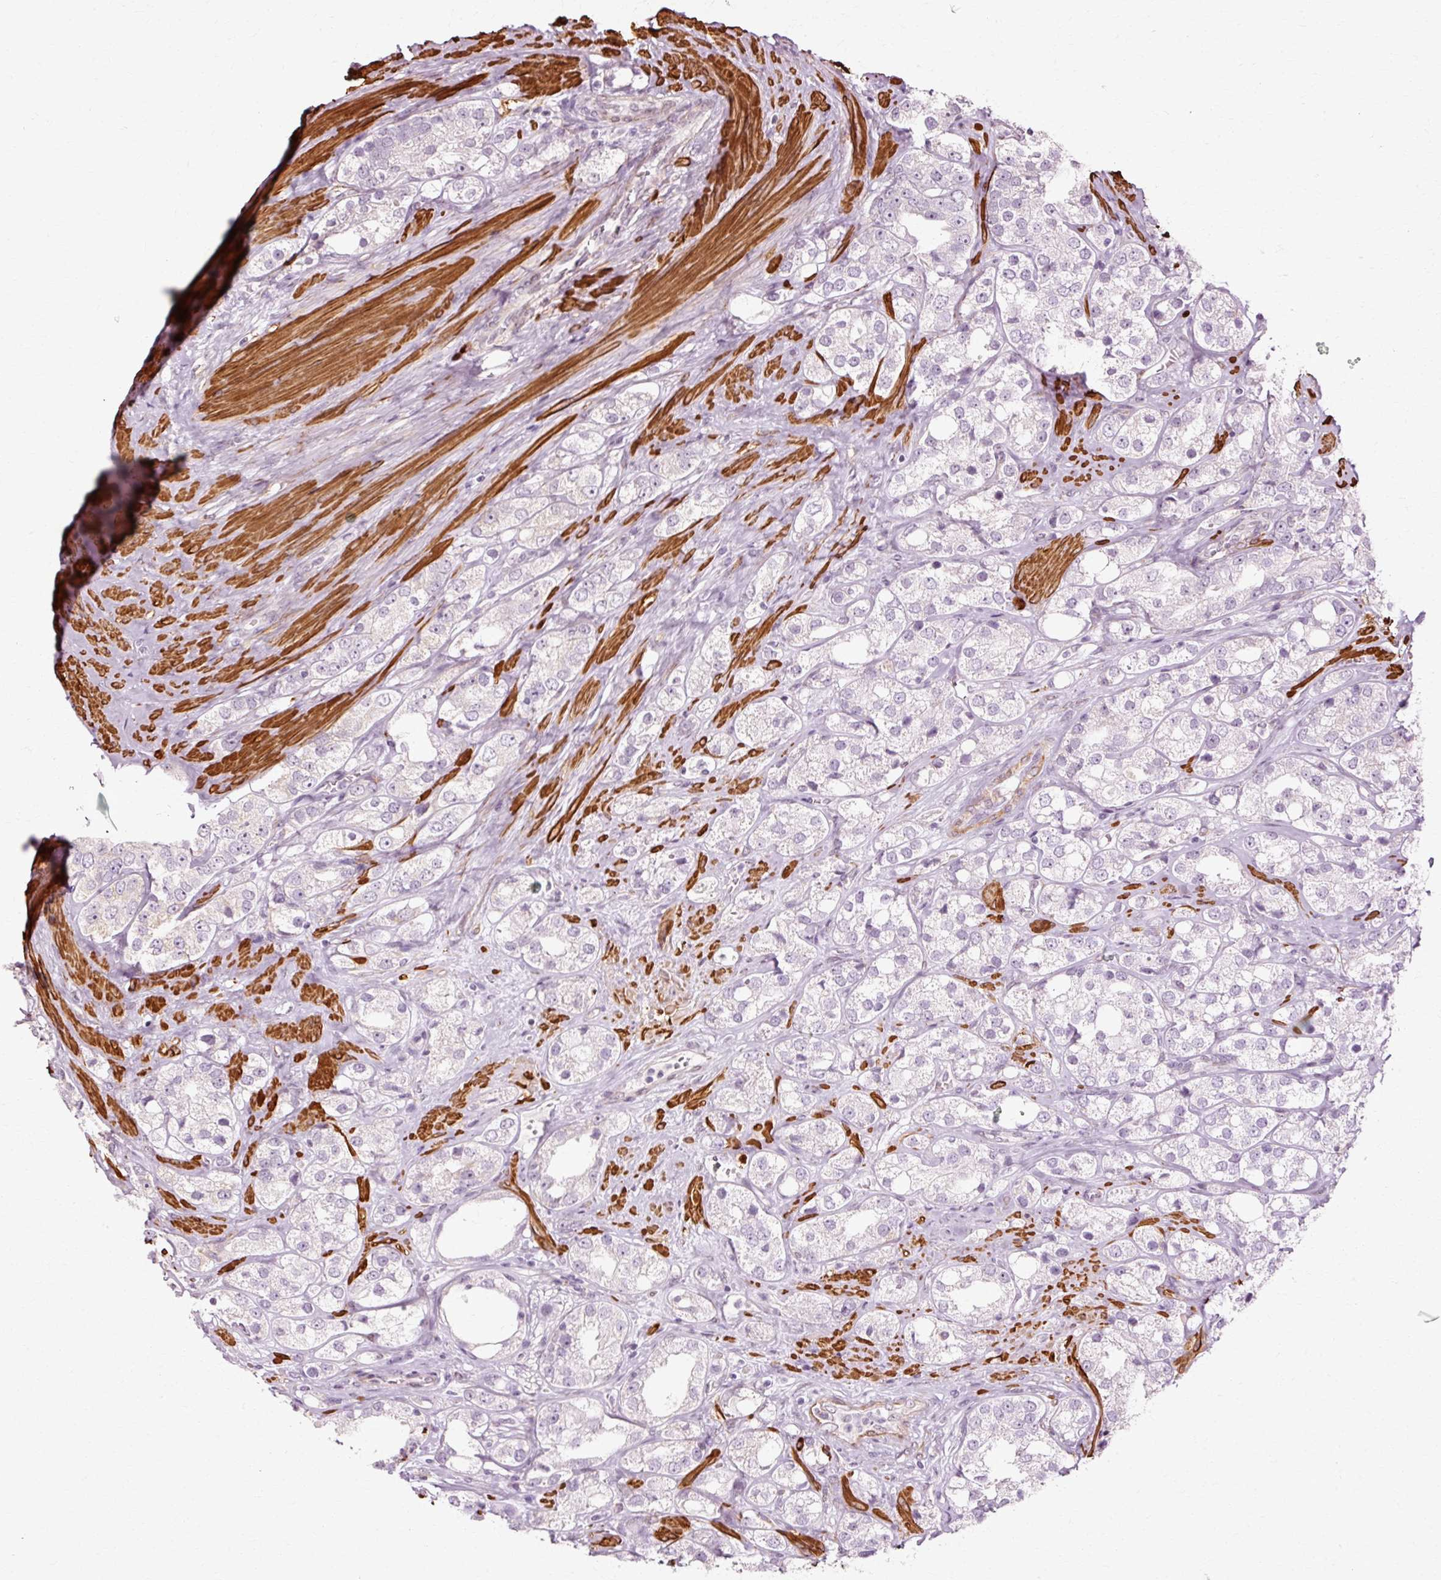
{"staining": {"intensity": "negative", "quantity": "none", "location": "none"}, "tissue": "prostate cancer", "cell_type": "Tumor cells", "image_type": "cancer", "snomed": [{"axis": "morphology", "description": "Adenocarcinoma, NOS"}, {"axis": "topography", "description": "Prostate"}], "caption": "The photomicrograph demonstrates no significant staining in tumor cells of prostate adenocarcinoma.", "gene": "RGPD5", "patient": {"sex": "male", "age": 79}}